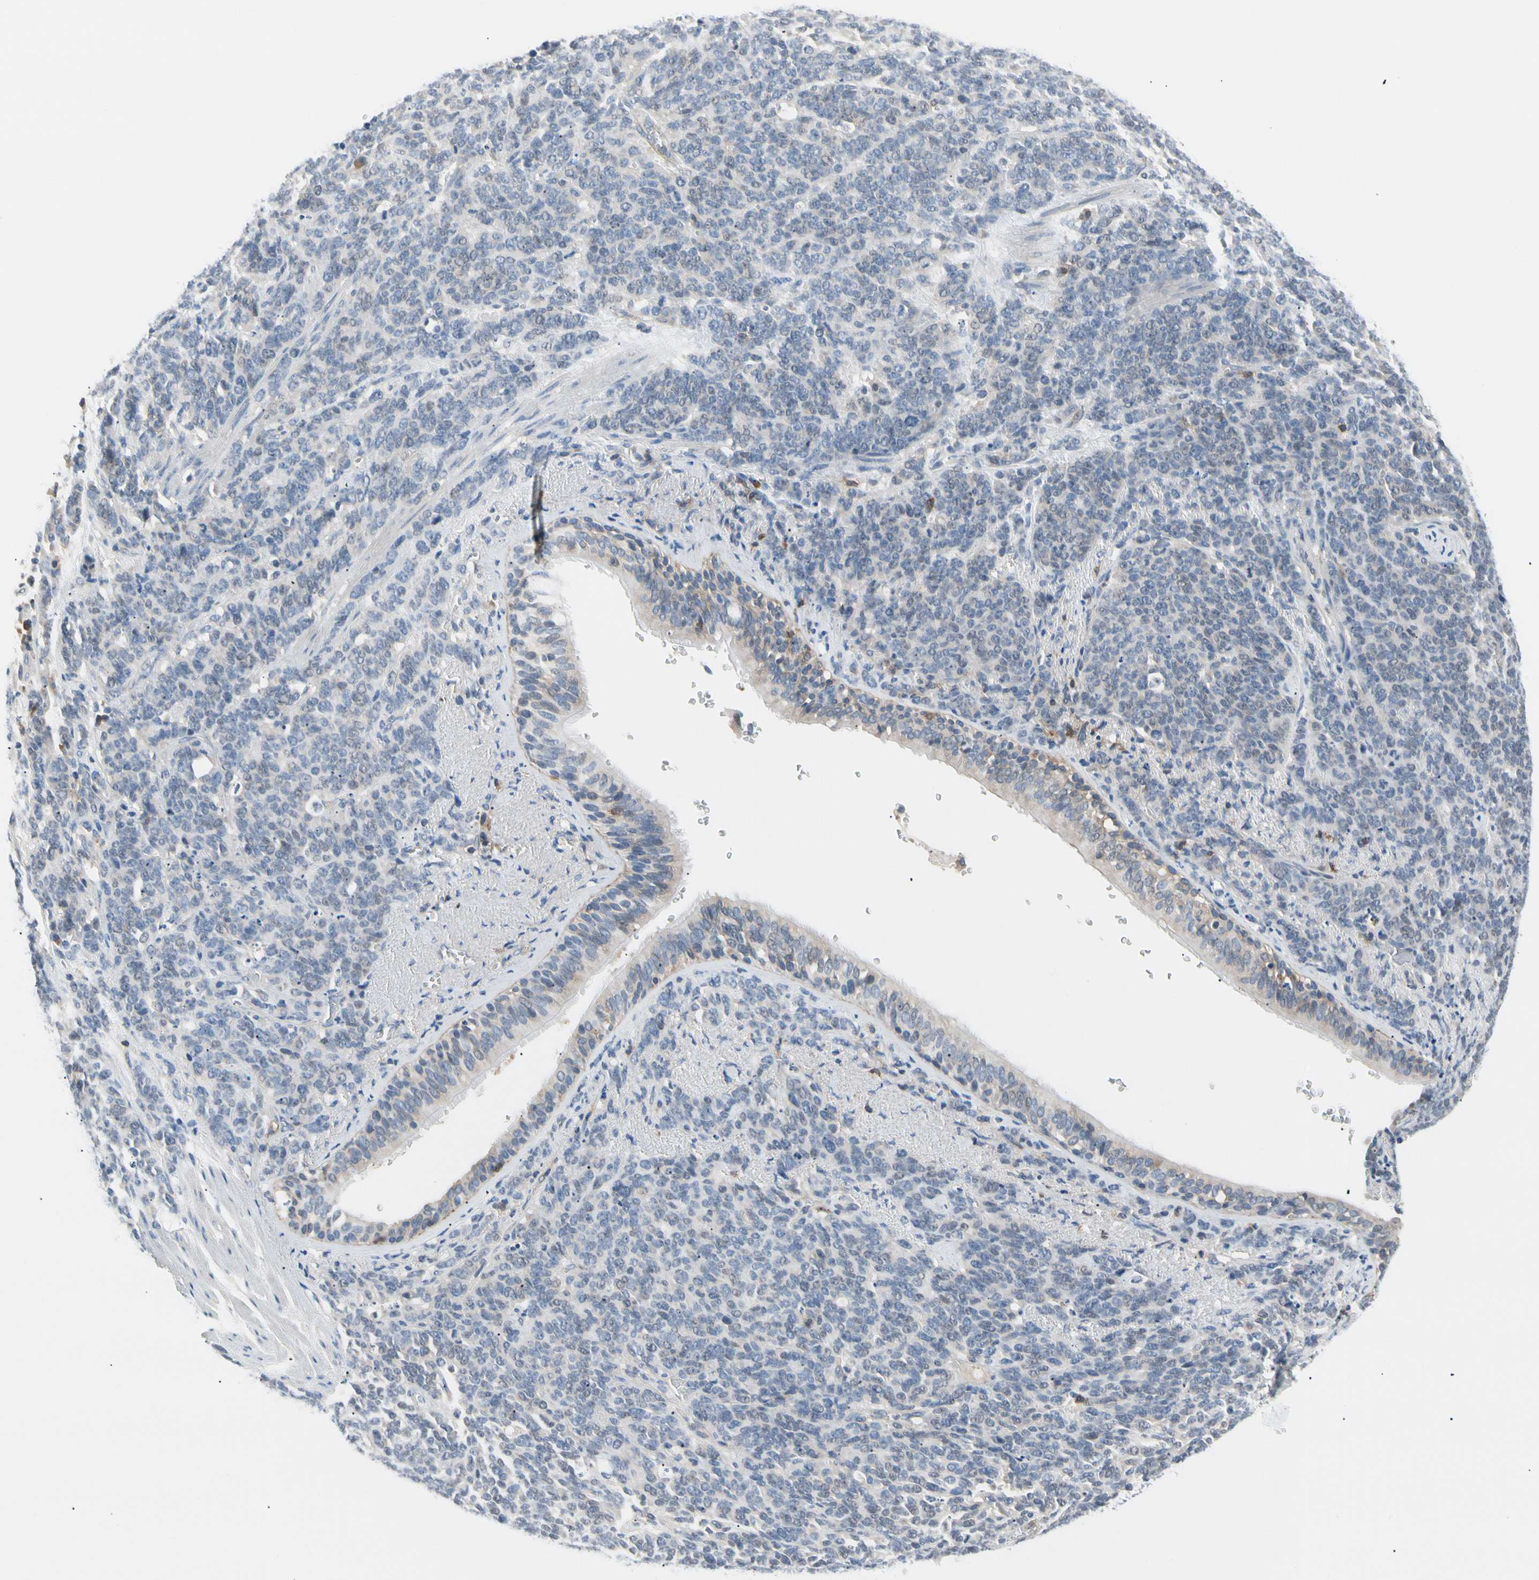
{"staining": {"intensity": "negative", "quantity": "none", "location": "none"}, "tissue": "lung cancer", "cell_type": "Tumor cells", "image_type": "cancer", "snomed": [{"axis": "morphology", "description": "Neoplasm, malignant, NOS"}, {"axis": "topography", "description": "Lung"}], "caption": "Protein analysis of neoplasm (malignant) (lung) shows no significant expression in tumor cells.", "gene": "TNFRSF18", "patient": {"sex": "female", "age": 58}}